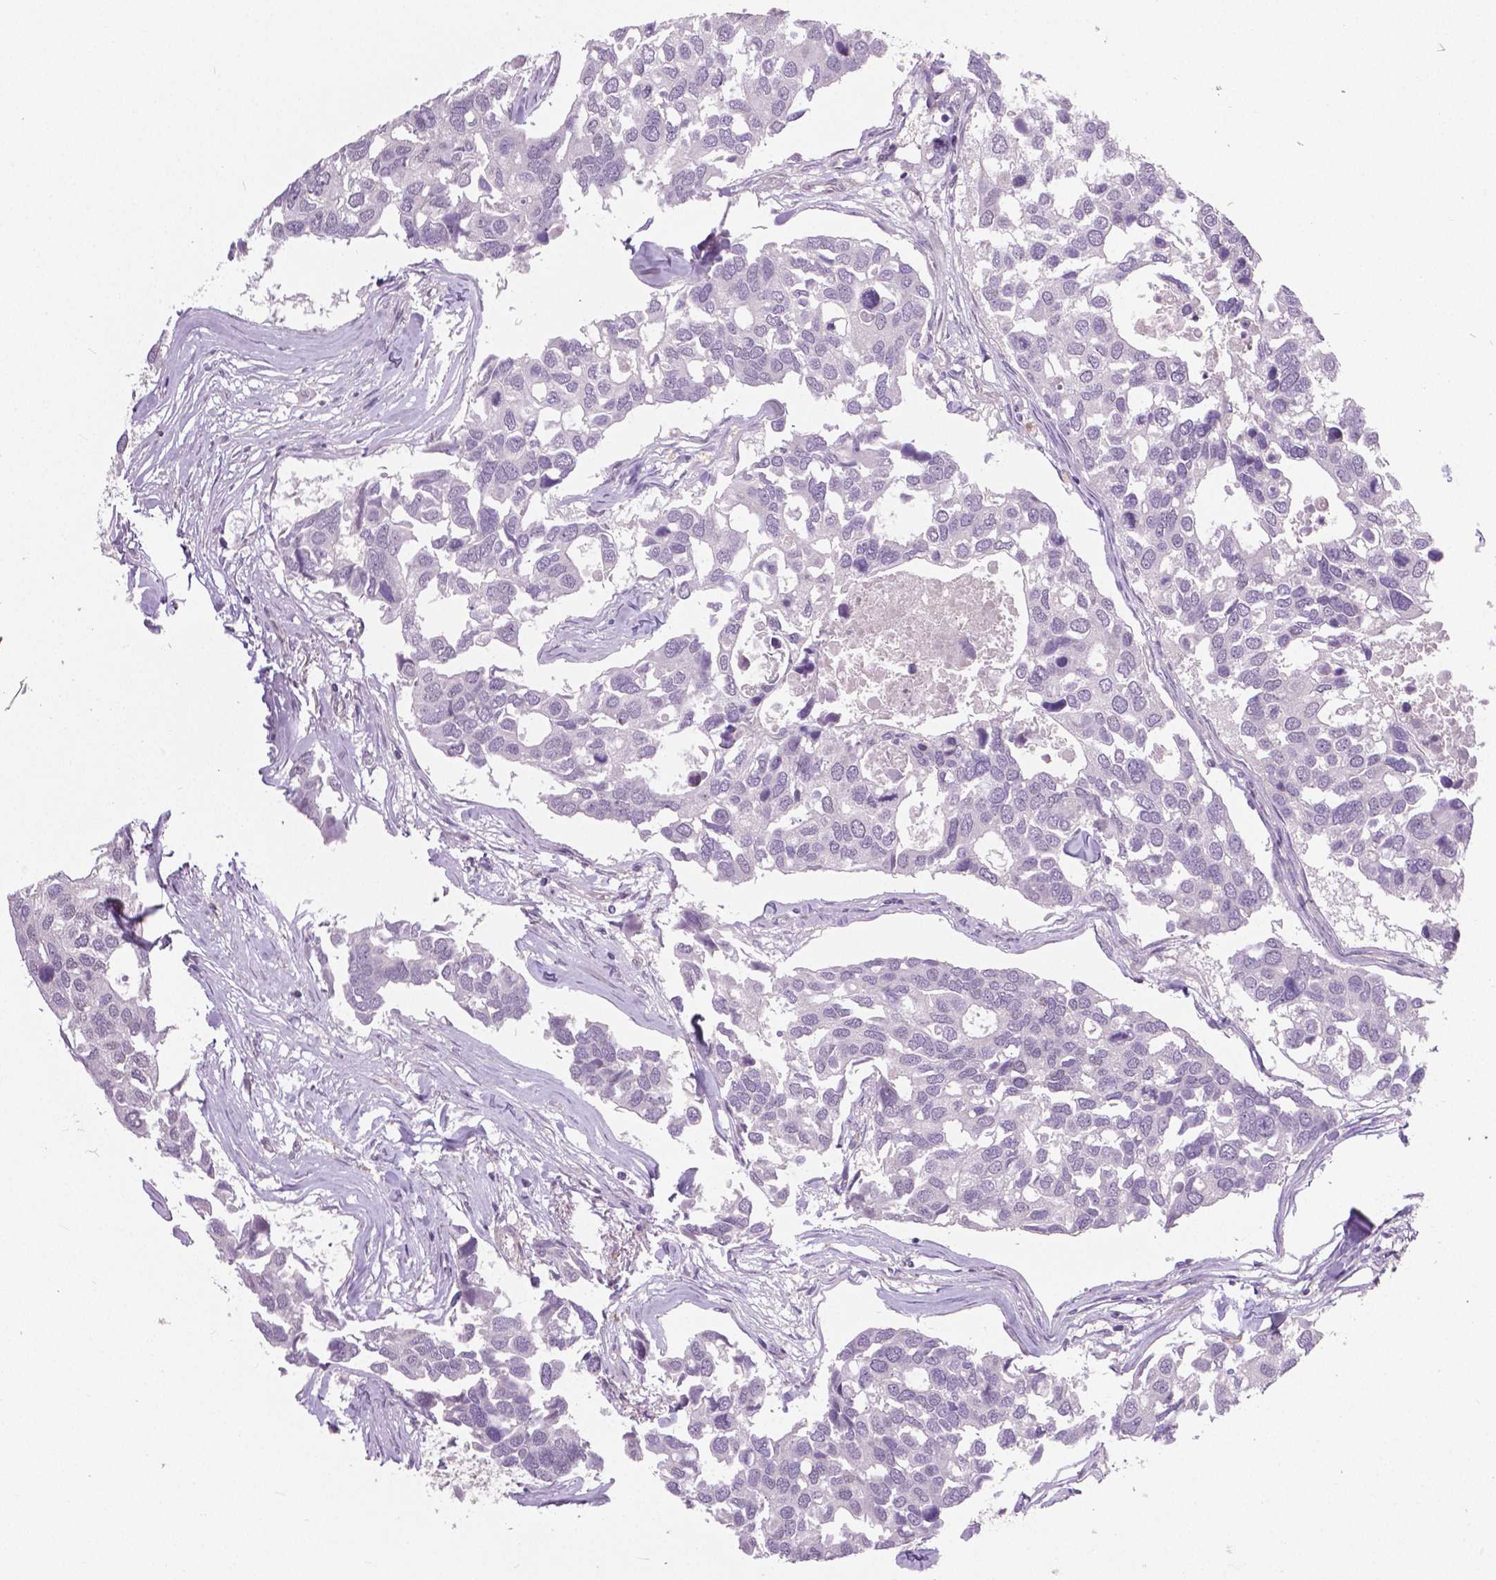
{"staining": {"intensity": "negative", "quantity": "none", "location": "none"}, "tissue": "breast cancer", "cell_type": "Tumor cells", "image_type": "cancer", "snomed": [{"axis": "morphology", "description": "Duct carcinoma"}, {"axis": "topography", "description": "Breast"}], "caption": "DAB immunohistochemical staining of human breast infiltrating ductal carcinoma demonstrates no significant staining in tumor cells.", "gene": "FOXA1", "patient": {"sex": "female", "age": 83}}